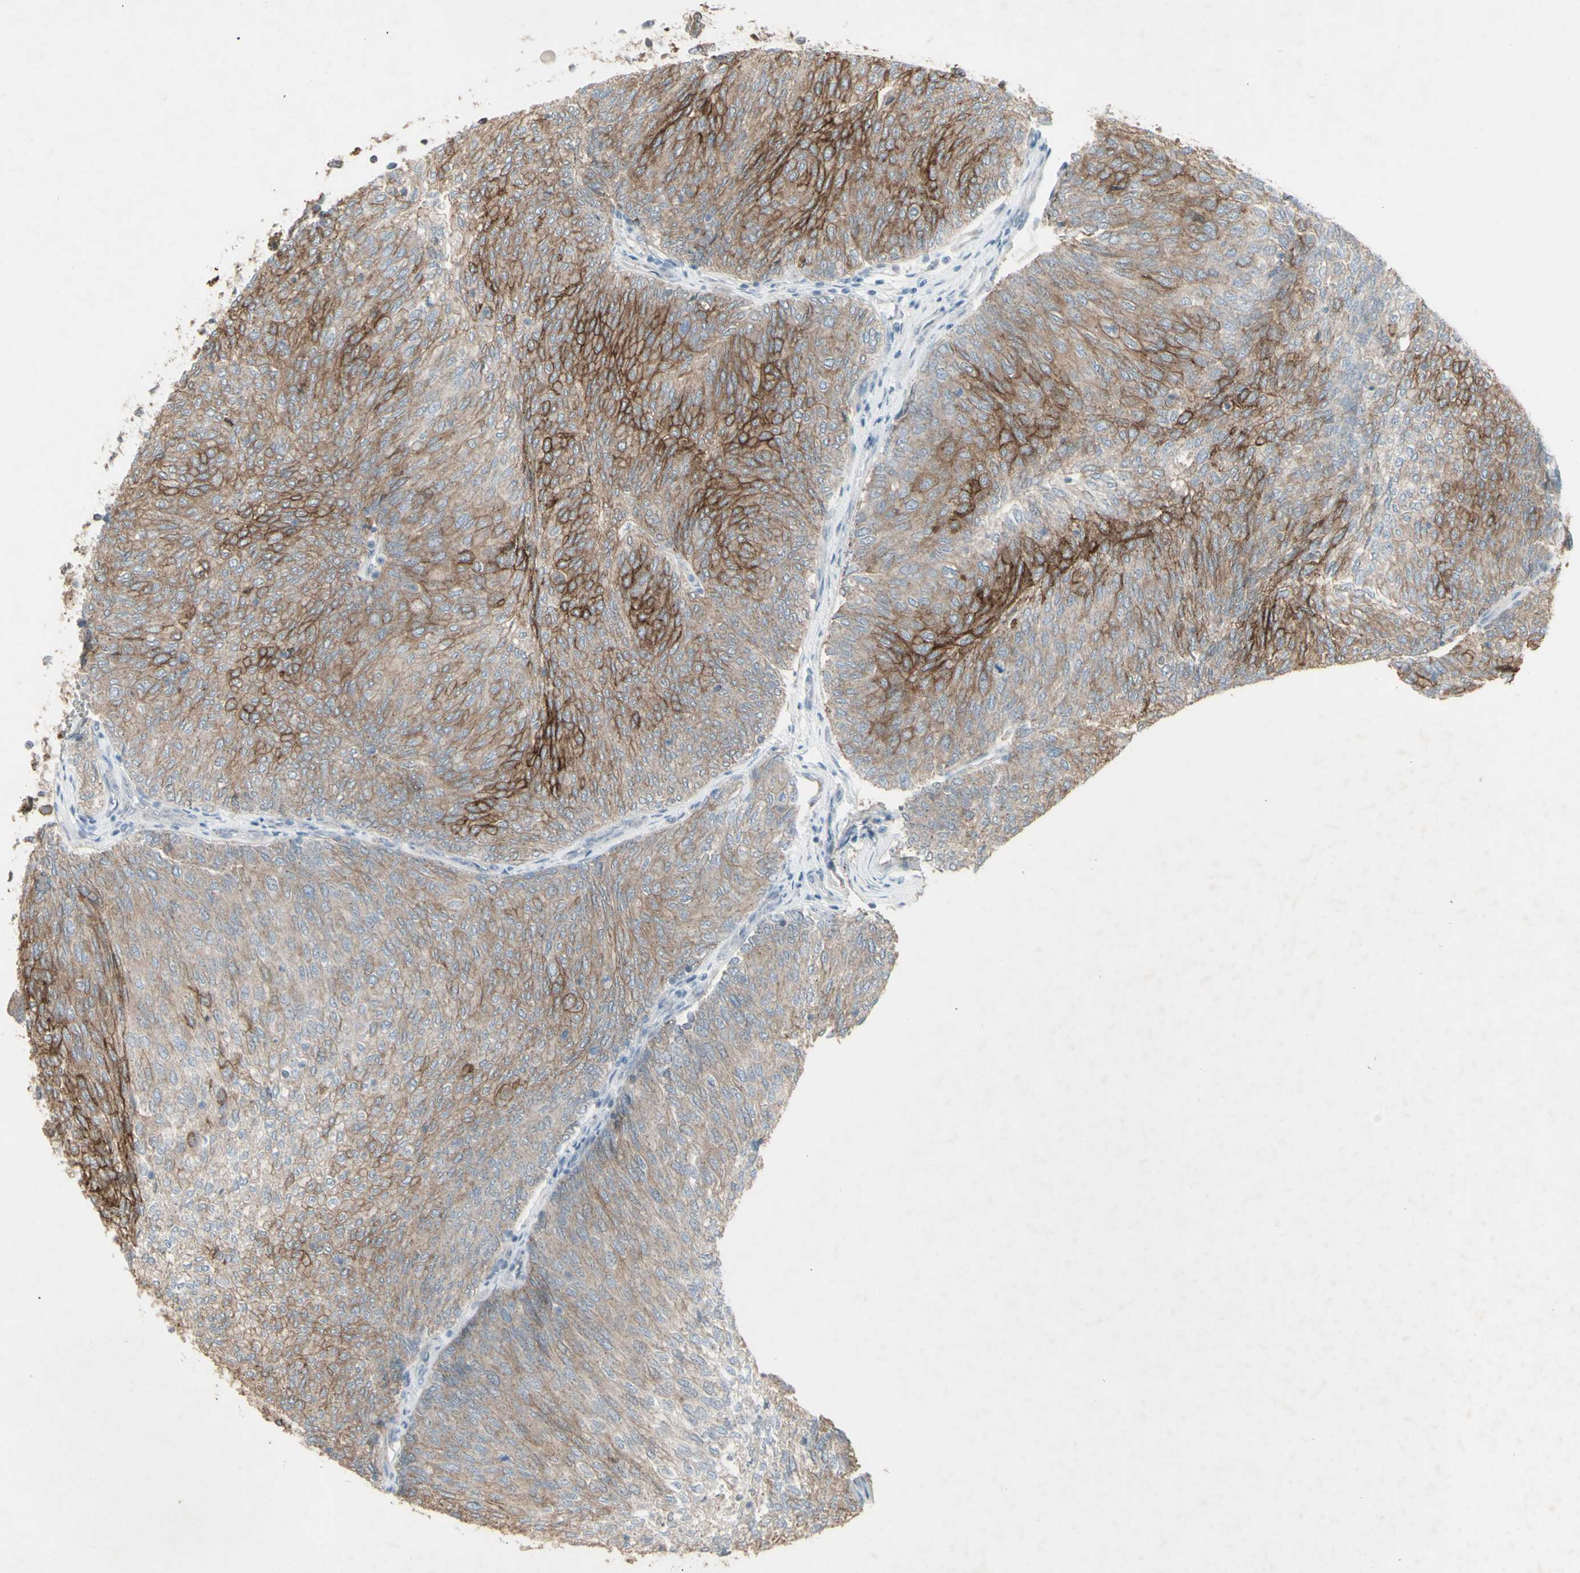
{"staining": {"intensity": "moderate", "quantity": "25%-75%", "location": "cytoplasmic/membranous"}, "tissue": "urothelial cancer", "cell_type": "Tumor cells", "image_type": "cancer", "snomed": [{"axis": "morphology", "description": "Urothelial carcinoma, Low grade"}, {"axis": "topography", "description": "Urinary bladder"}], "caption": "IHC of urothelial cancer displays medium levels of moderate cytoplasmic/membranous expression in approximately 25%-75% of tumor cells.", "gene": "FXYD3", "patient": {"sex": "female", "age": 79}}